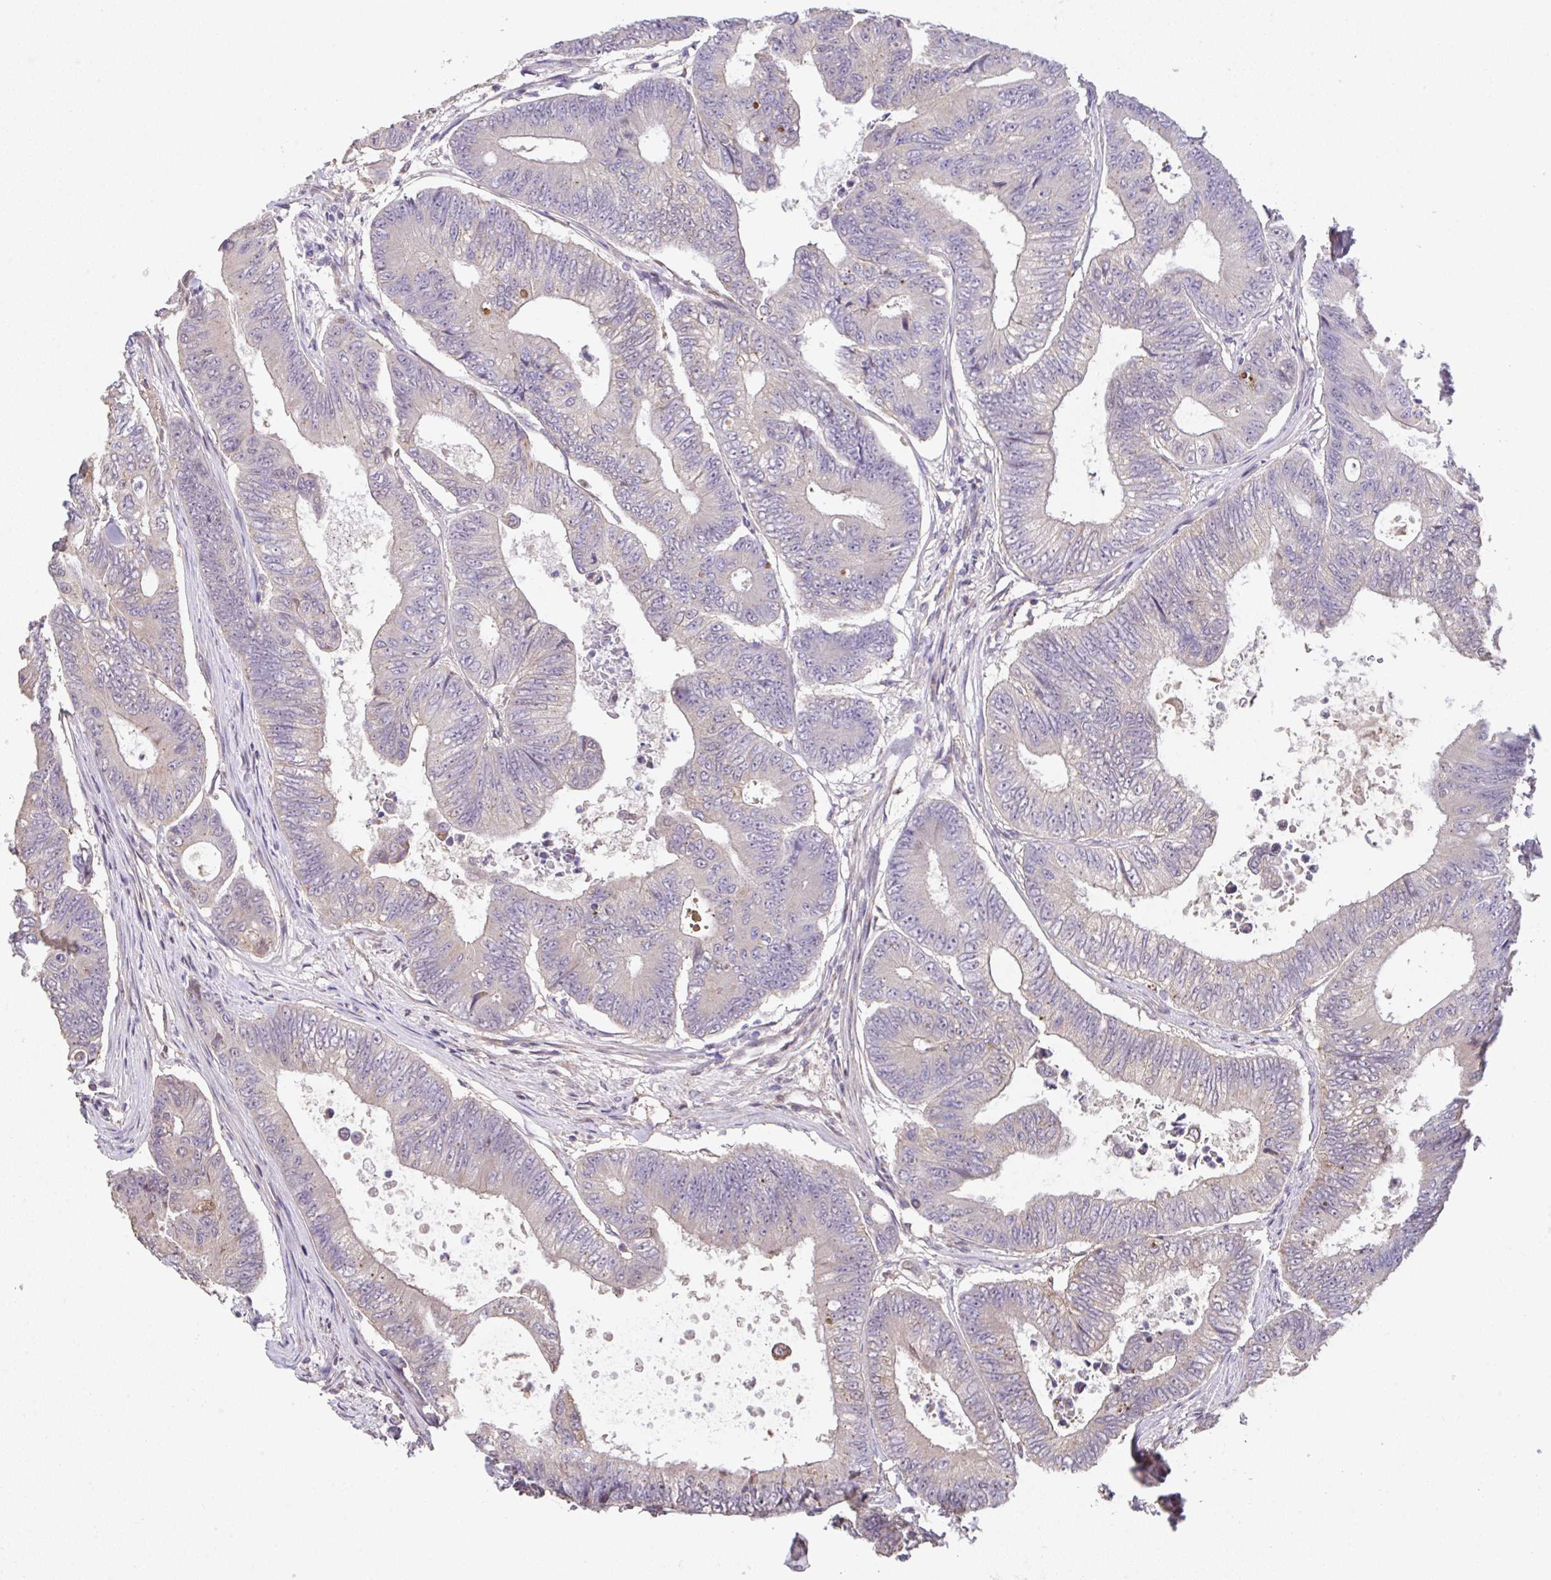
{"staining": {"intensity": "negative", "quantity": "none", "location": "none"}, "tissue": "colorectal cancer", "cell_type": "Tumor cells", "image_type": "cancer", "snomed": [{"axis": "morphology", "description": "Adenocarcinoma, NOS"}, {"axis": "topography", "description": "Colon"}], "caption": "A high-resolution image shows immunohistochemistry staining of colorectal cancer (adenocarcinoma), which exhibits no significant positivity in tumor cells.", "gene": "RUNDC3B", "patient": {"sex": "female", "age": 48}}